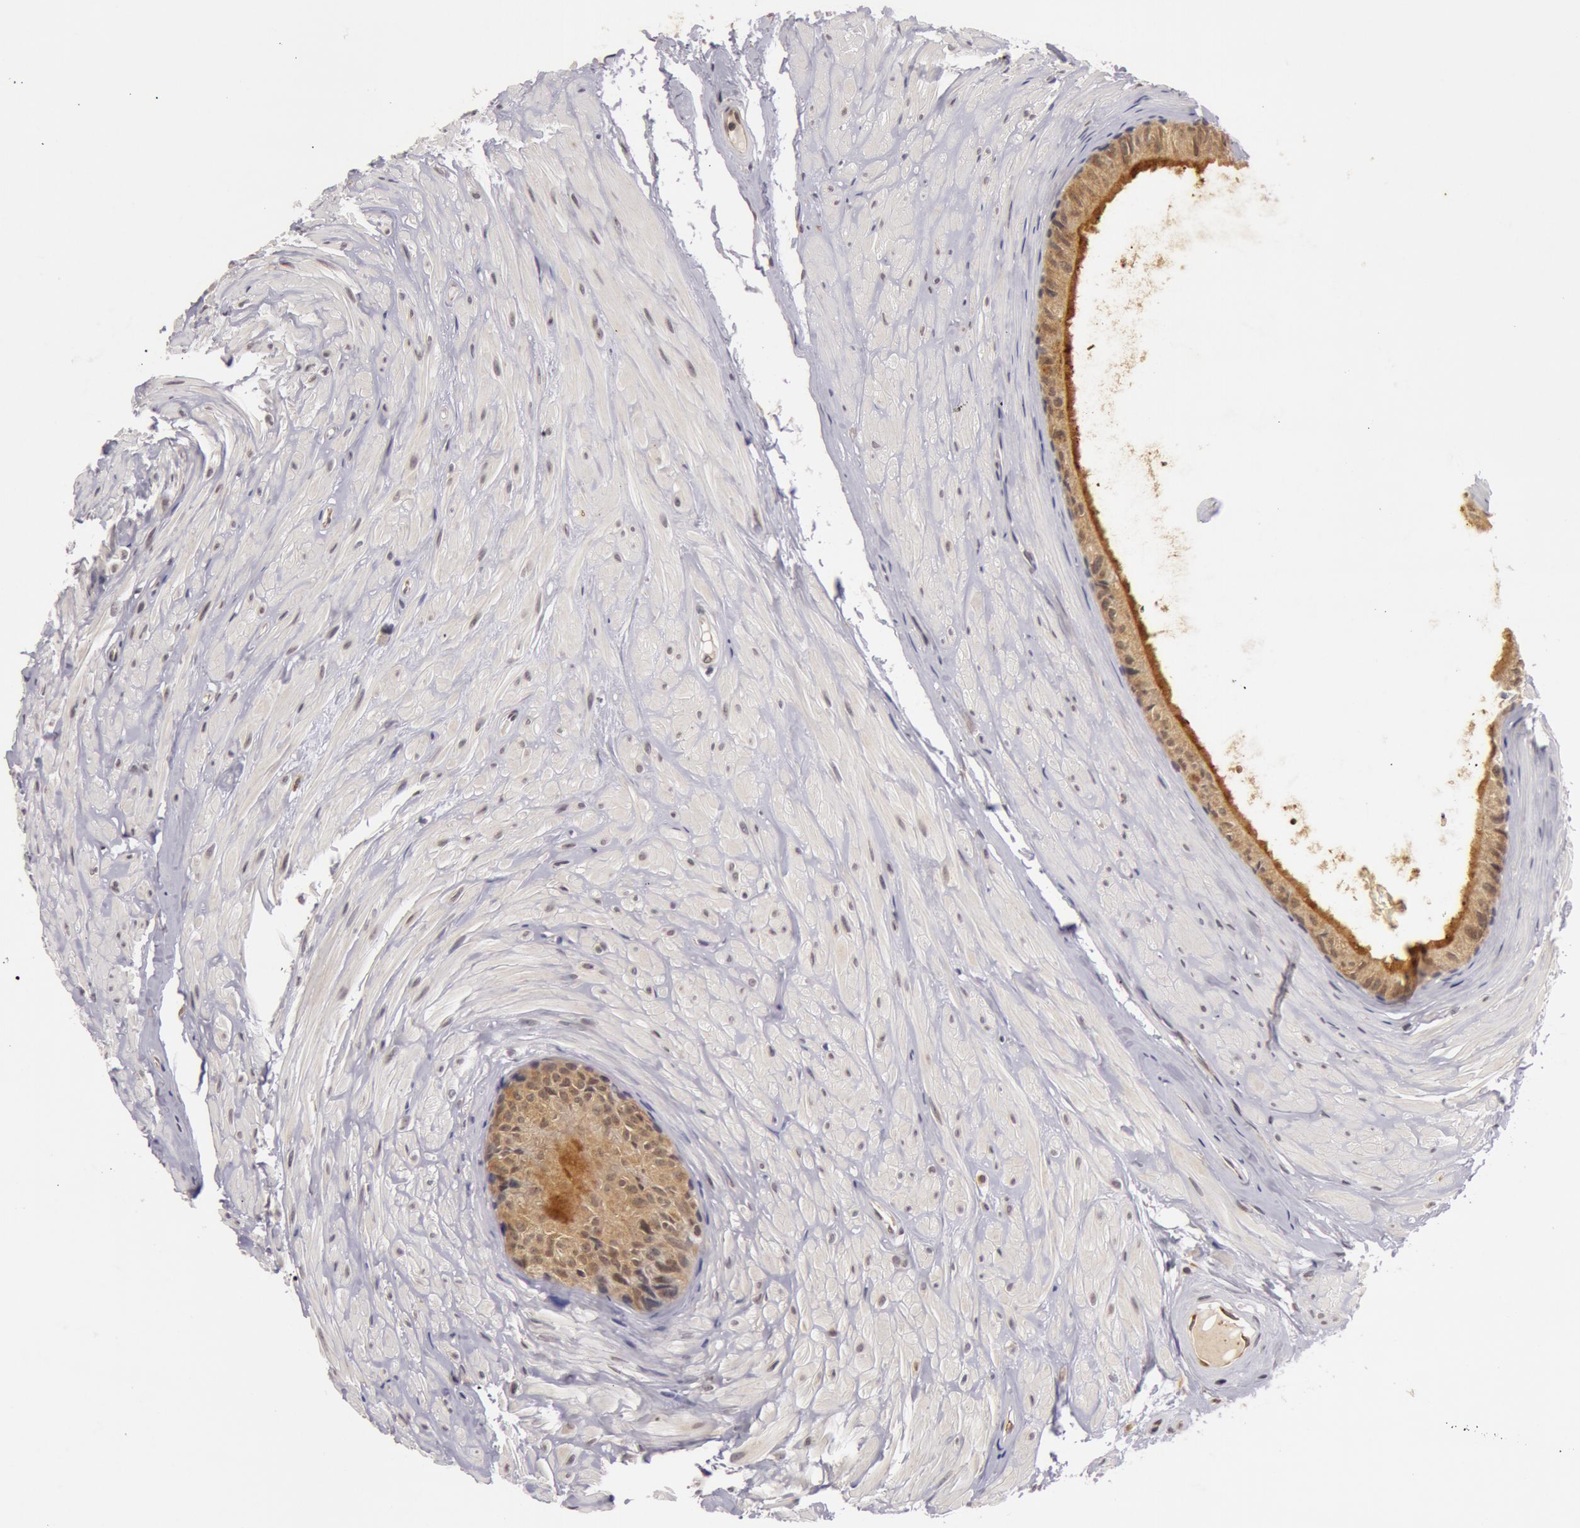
{"staining": {"intensity": "moderate", "quantity": ">75%", "location": "cytoplasmic/membranous"}, "tissue": "epididymis", "cell_type": "Glandular cells", "image_type": "normal", "snomed": [{"axis": "morphology", "description": "Normal tissue, NOS"}, {"axis": "topography", "description": "Epididymis"}], "caption": "Protein staining of unremarkable epididymis reveals moderate cytoplasmic/membranous expression in approximately >75% of glandular cells.", "gene": "SYTL4", "patient": {"sex": "male", "age": 52}}